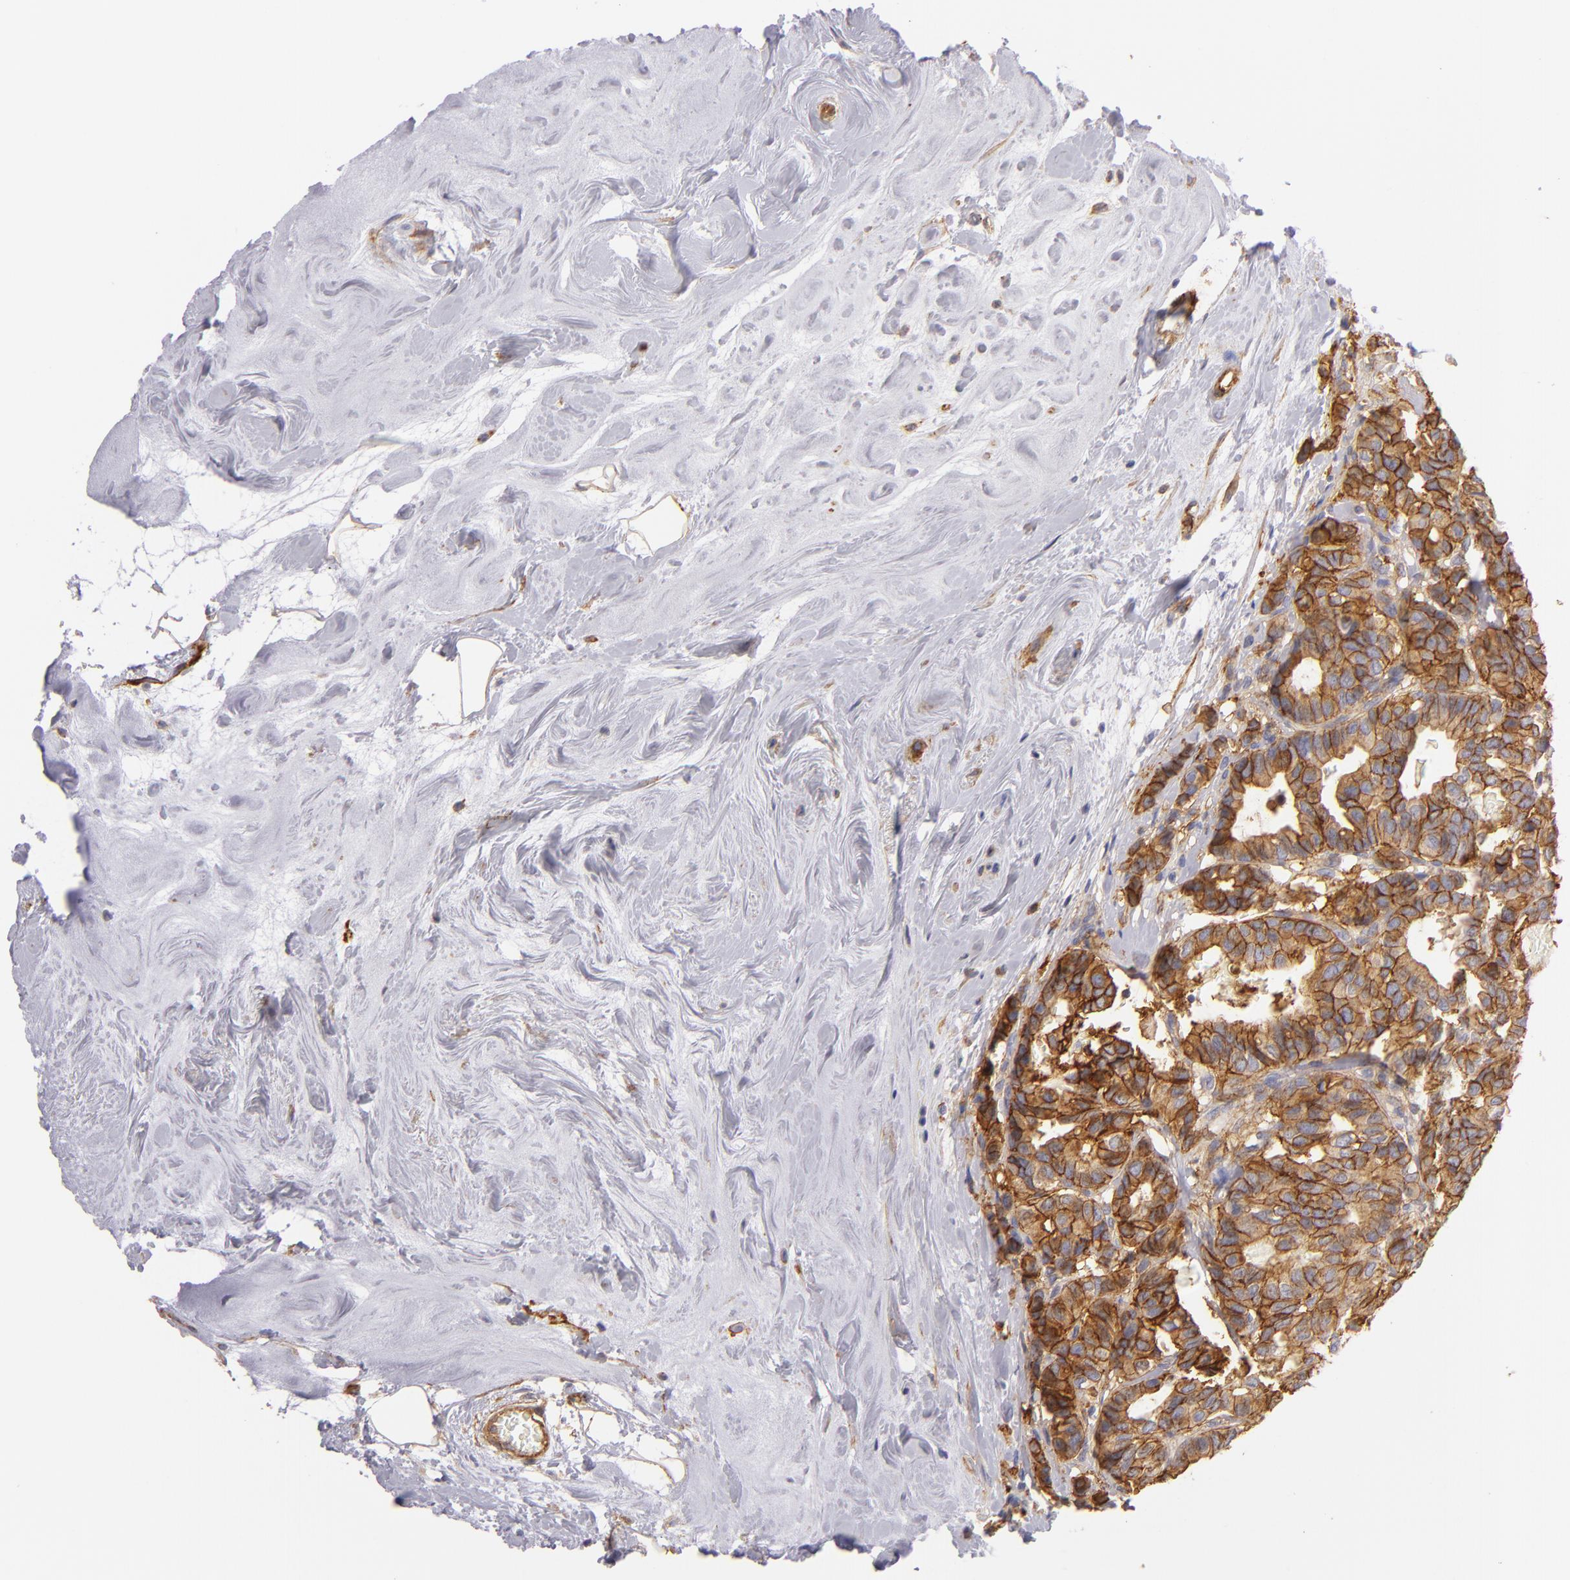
{"staining": {"intensity": "strong", "quantity": ">75%", "location": "cytoplasmic/membranous"}, "tissue": "breast cancer", "cell_type": "Tumor cells", "image_type": "cancer", "snomed": [{"axis": "morphology", "description": "Duct carcinoma"}, {"axis": "topography", "description": "Breast"}], "caption": "A brown stain shows strong cytoplasmic/membranous staining of a protein in infiltrating ductal carcinoma (breast) tumor cells.", "gene": "CD151", "patient": {"sex": "female", "age": 69}}